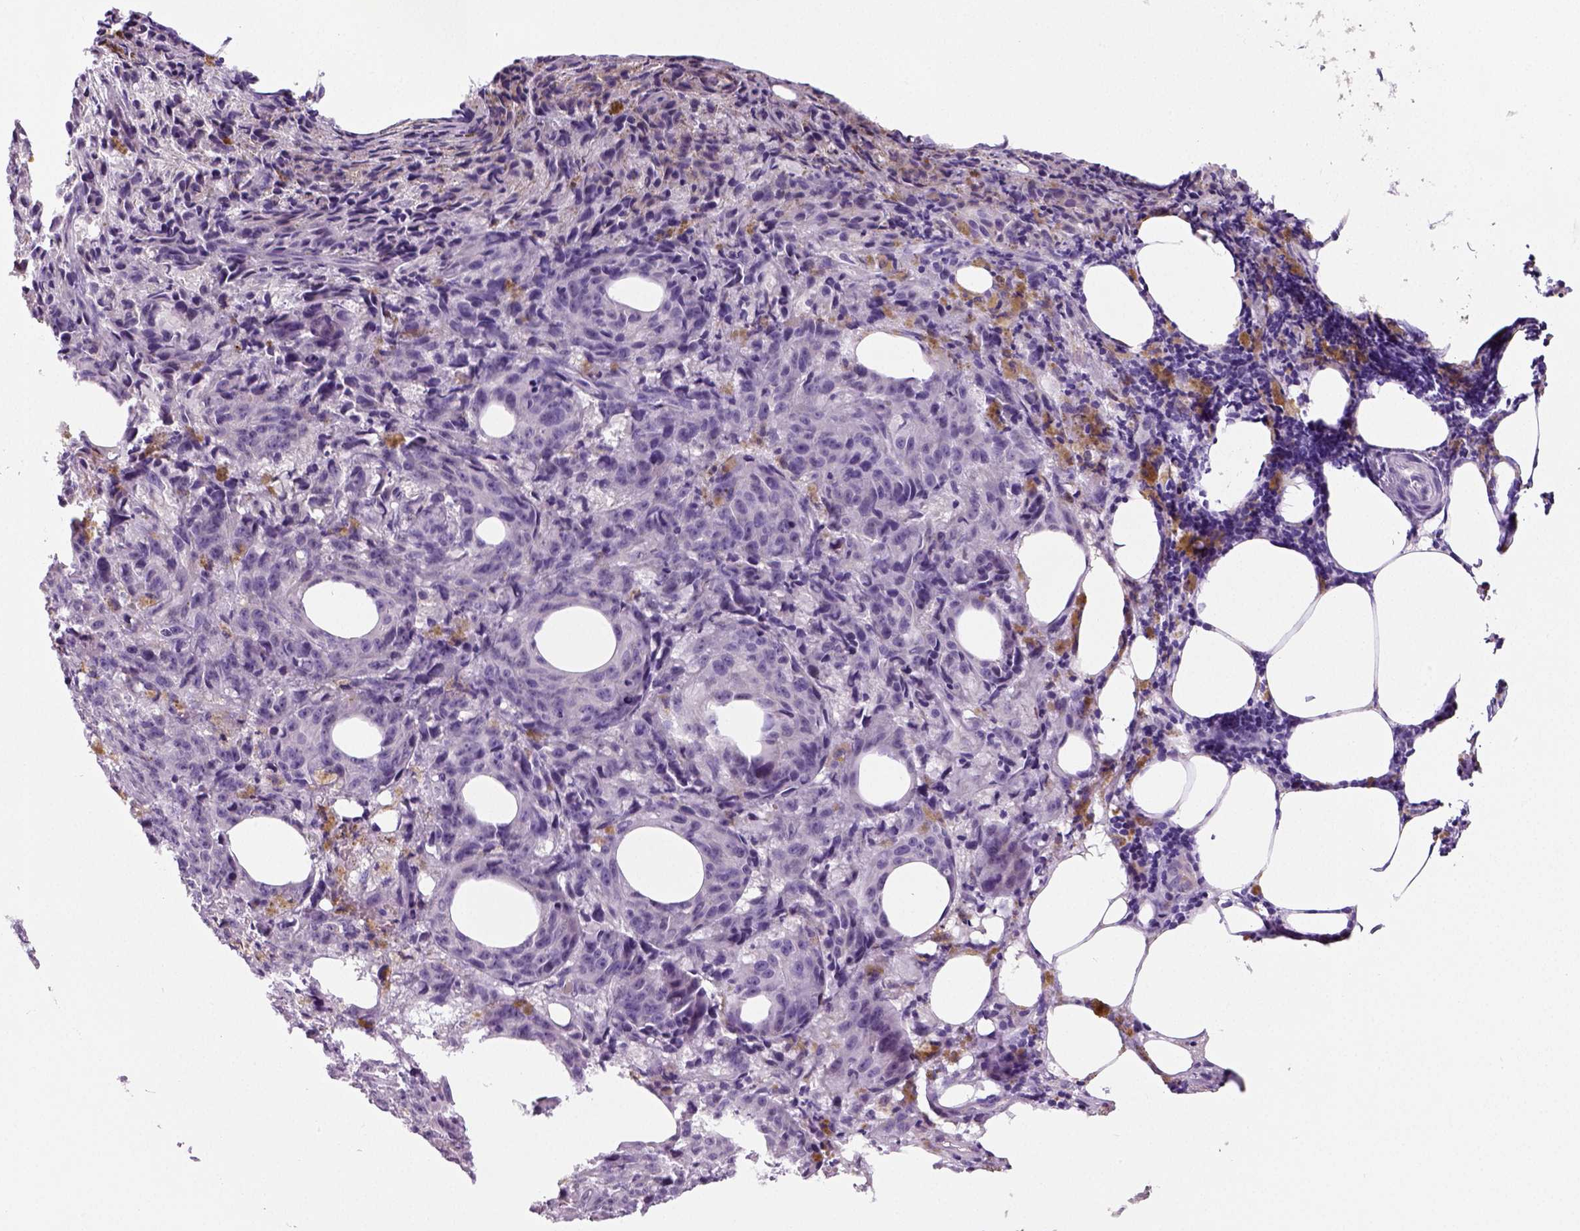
{"staining": {"intensity": "negative", "quantity": "none", "location": "none"}, "tissue": "melanoma", "cell_type": "Tumor cells", "image_type": "cancer", "snomed": [{"axis": "morphology", "description": "Malignant melanoma, NOS"}, {"axis": "topography", "description": "Skin"}], "caption": "A high-resolution micrograph shows immunohistochemistry (IHC) staining of malignant melanoma, which reveals no significant positivity in tumor cells.", "gene": "TSPAN7", "patient": {"sex": "female", "age": 34}}